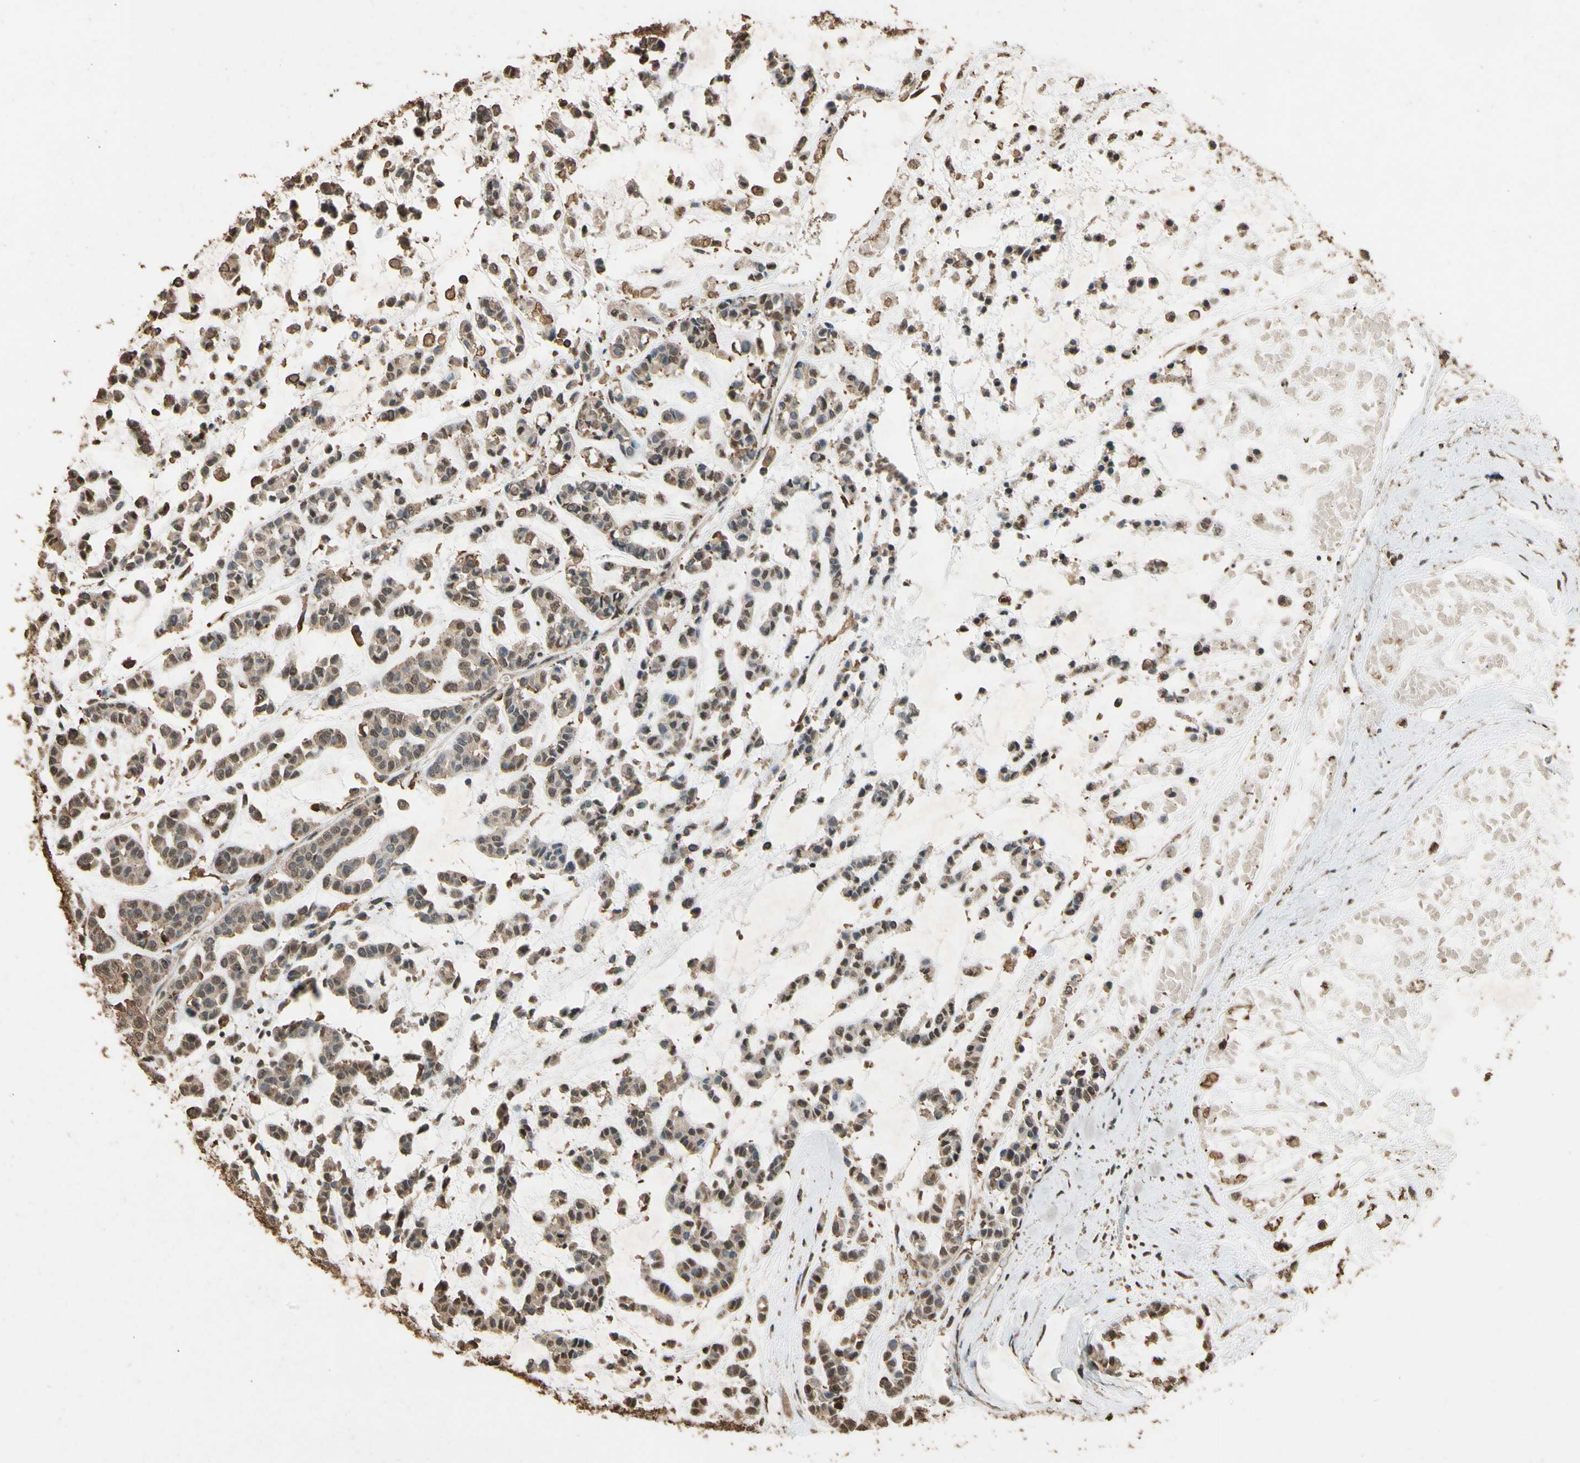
{"staining": {"intensity": "moderate", "quantity": ">75%", "location": "cytoplasmic/membranous,nuclear"}, "tissue": "head and neck cancer", "cell_type": "Tumor cells", "image_type": "cancer", "snomed": [{"axis": "morphology", "description": "Adenocarcinoma, NOS"}, {"axis": "morphology", "description": "Adenoma, NOS"}, {"axis": "topography", "description": "Head-Neck"}], "caption": "This photomicrograph reveals immunohistochemistry (IHC) staining of head and neck adenoma, with medium moderate cytoplasmic/membranous and nuclear expression in about >75% of tumor cells.", "gene": "TNFSF13B", "patient": {"sex": "female", "age": 55}}